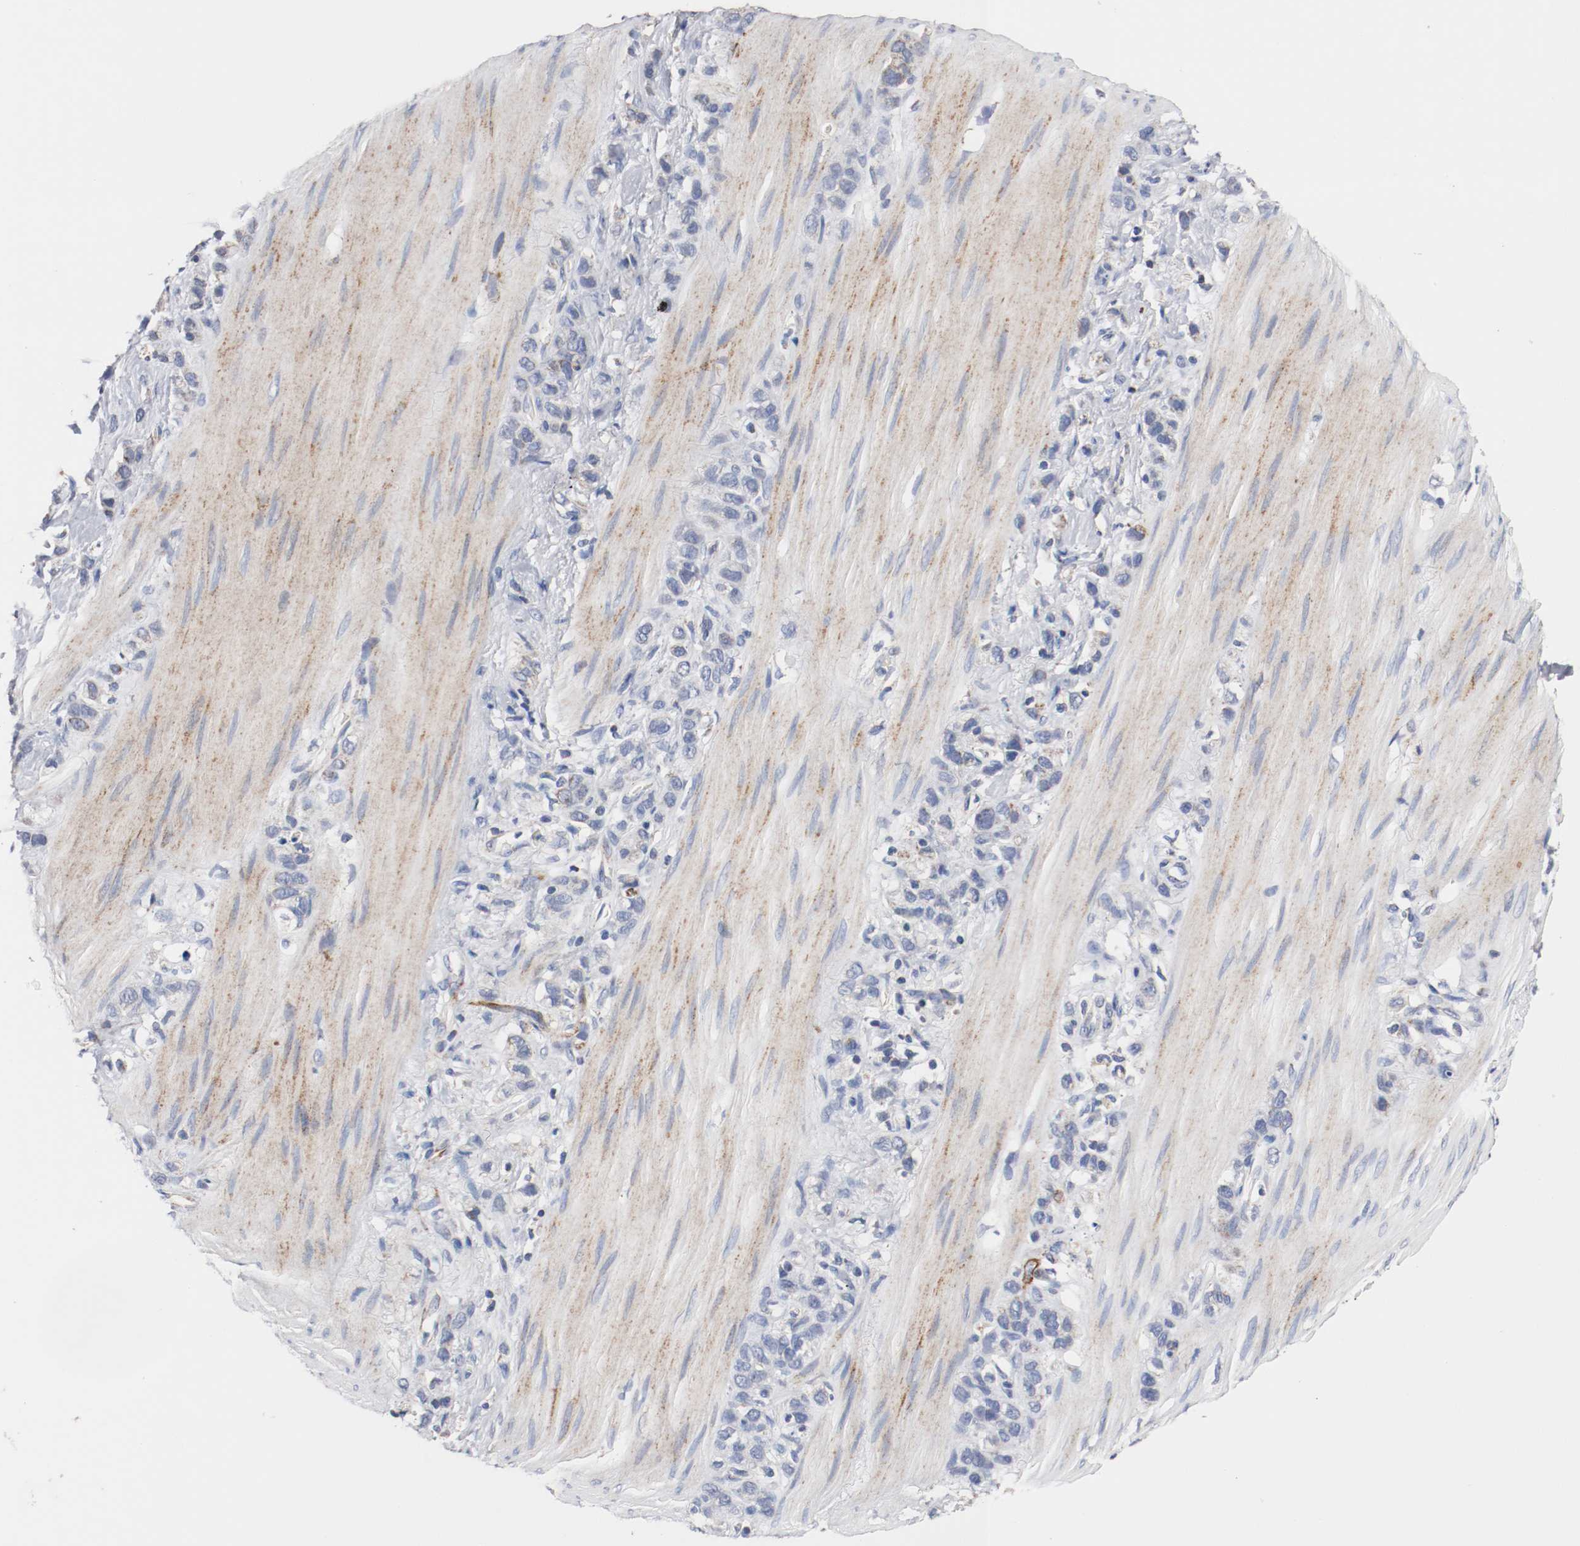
{"staining": {"intensity": "negative", "quantity": "none", "location": "none"}, "tissue": "stomach cancer", "cell_type": "Tumor cells", "image_type": "cancer", "snomed": [{"axis": "morphology", "description": "Normal tissue, NOS"}, {"axis": "morphology", "description": "Adenocarcinoma, NOS"}, {"axis": "morphology", "description": "Adenocarcinoma, High grade"}, {"axis": "topography", "description": "Stomach, upper"}, {"axis": "topography", "description": "Stomach"}], "caption": "This image is of stomach adenocarcinoma (high-grade) stained with immunohistochemistry (IHC) to label a protein in brown with the nuclei are counter-stained blue. There is no positivity in tumor cells.", "gene": "TUBD1", "patient": {"sex": "female", "age": 65}}